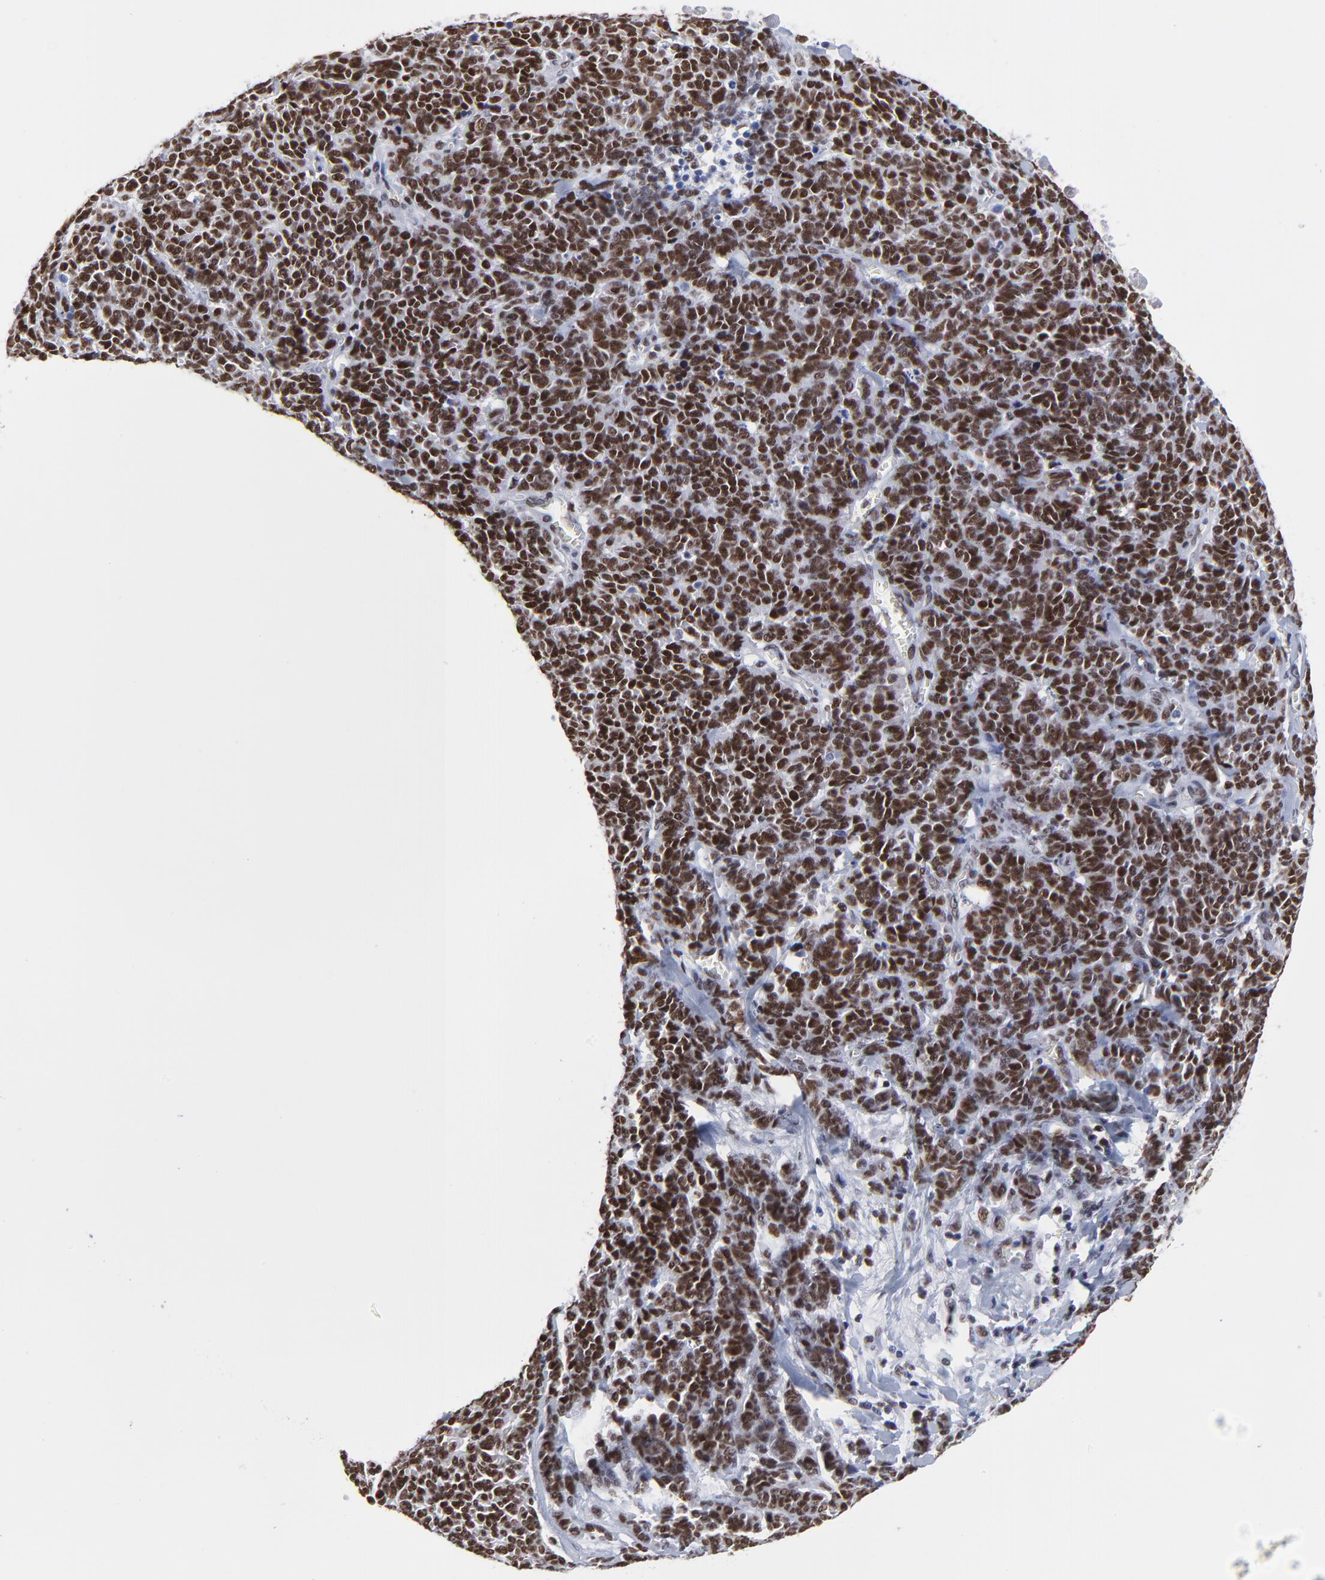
{"staining": {"intensity": "strong", "quantity": ">75%", "location": "nuclear"}, "tissue": "lung cancer", "cell_type": "Tumor cells", "image_type": "cancer", "snomed": [{"axis": "morphology", "description": "Neoplasm, malignant, NOS"}, {"axis": "topography", "description": "Lung"}], "caption": "Protein staining displays strong nuclear positivity in approximately >75% of tumor cells in lung cancer.", "gene": "ZMYM3", "patient": {"sex": "female", "age": 58}}